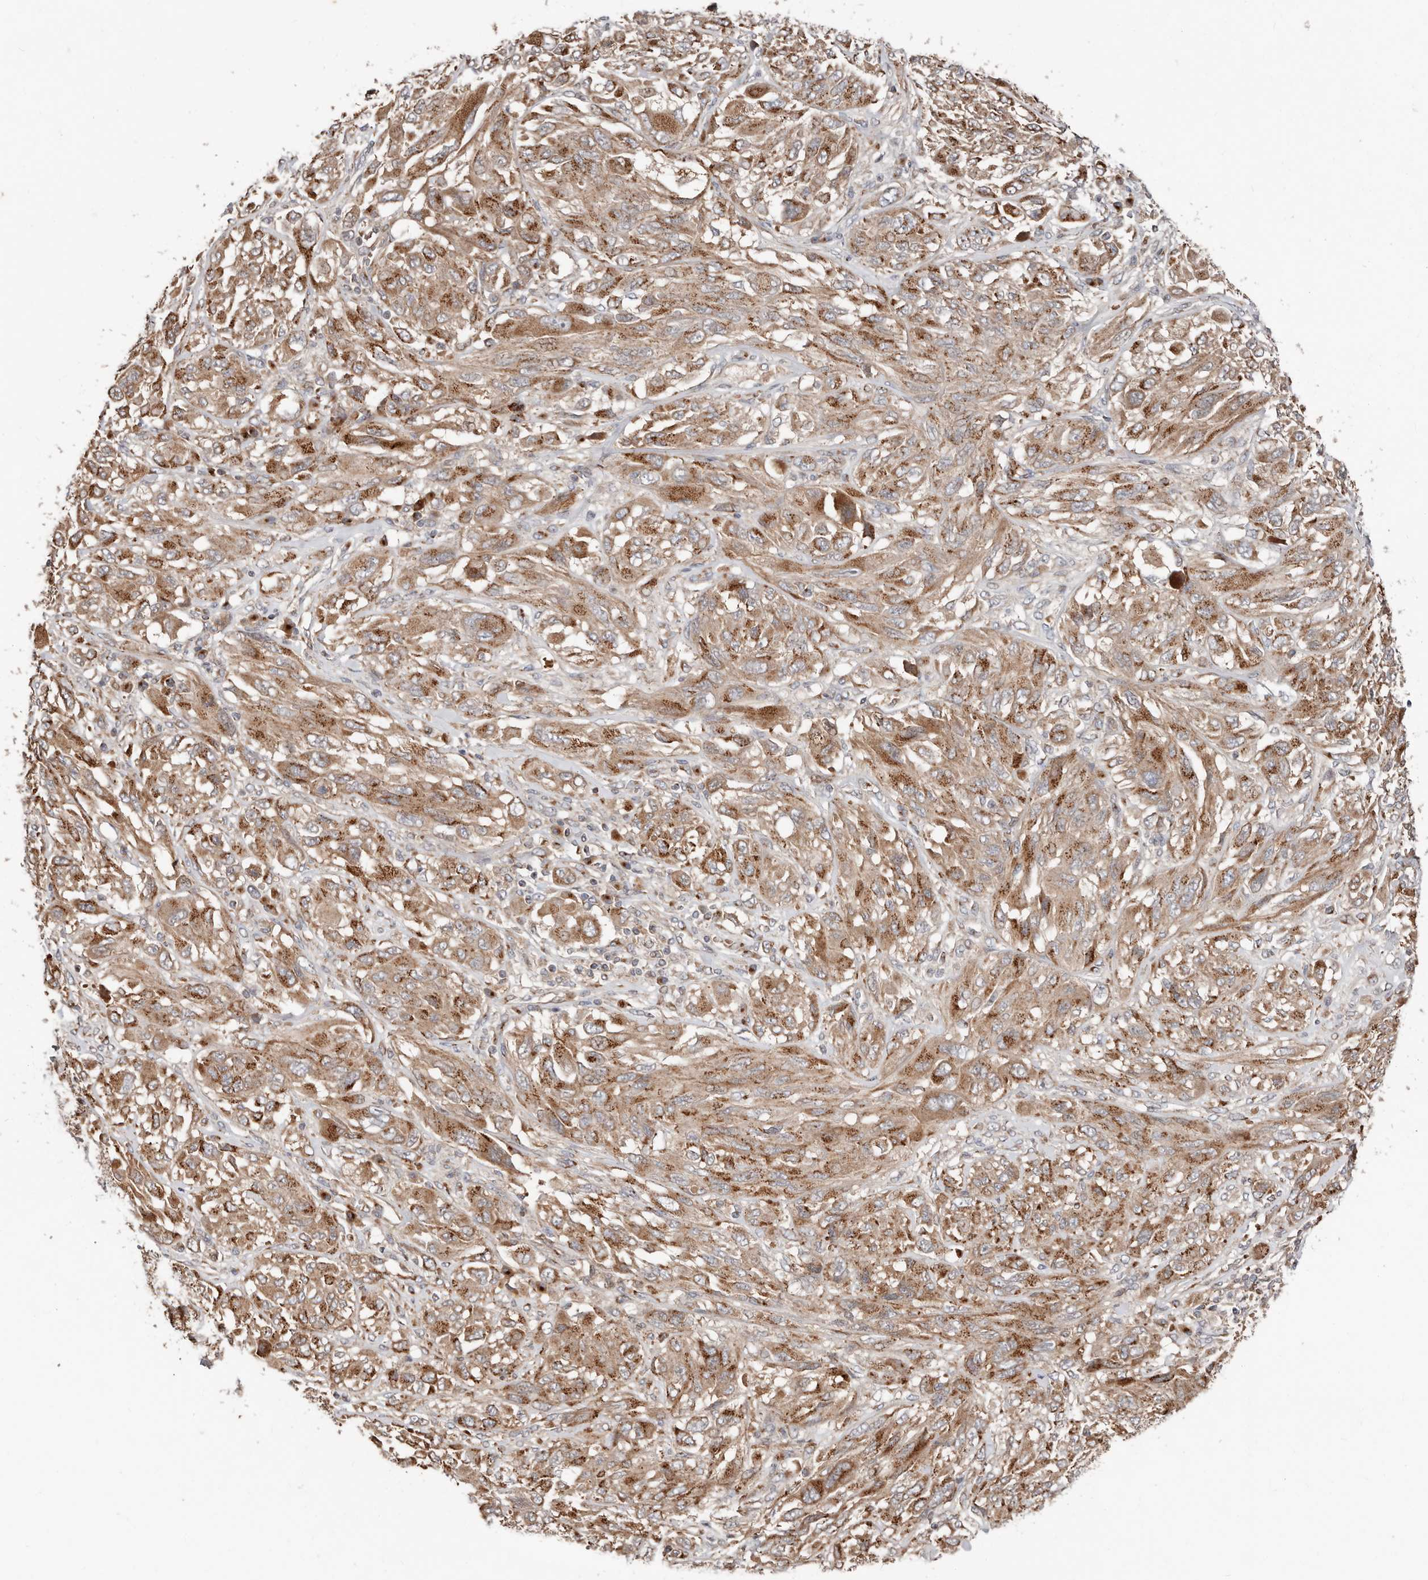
{"staining": {"intensity": "moderate", "quantity": ">75%", "location": "cytoplasmic/membranous"}, "tissue": "melanoma", "cell_type": "Tumor cells", "image_type": "cancer", "snomed": [{"axis": "morphology", "description": "Malignant melanoma, NOS"}, {"axis": "topography", "description": "Skin"}], "caption": "Human melanoma stained with a brown dye displays moderate cytoplasmic/membranous positive expression in about >75% of tumor cells.", "gene": "COG1", "patient": {"sex": "female", "age": 91}}